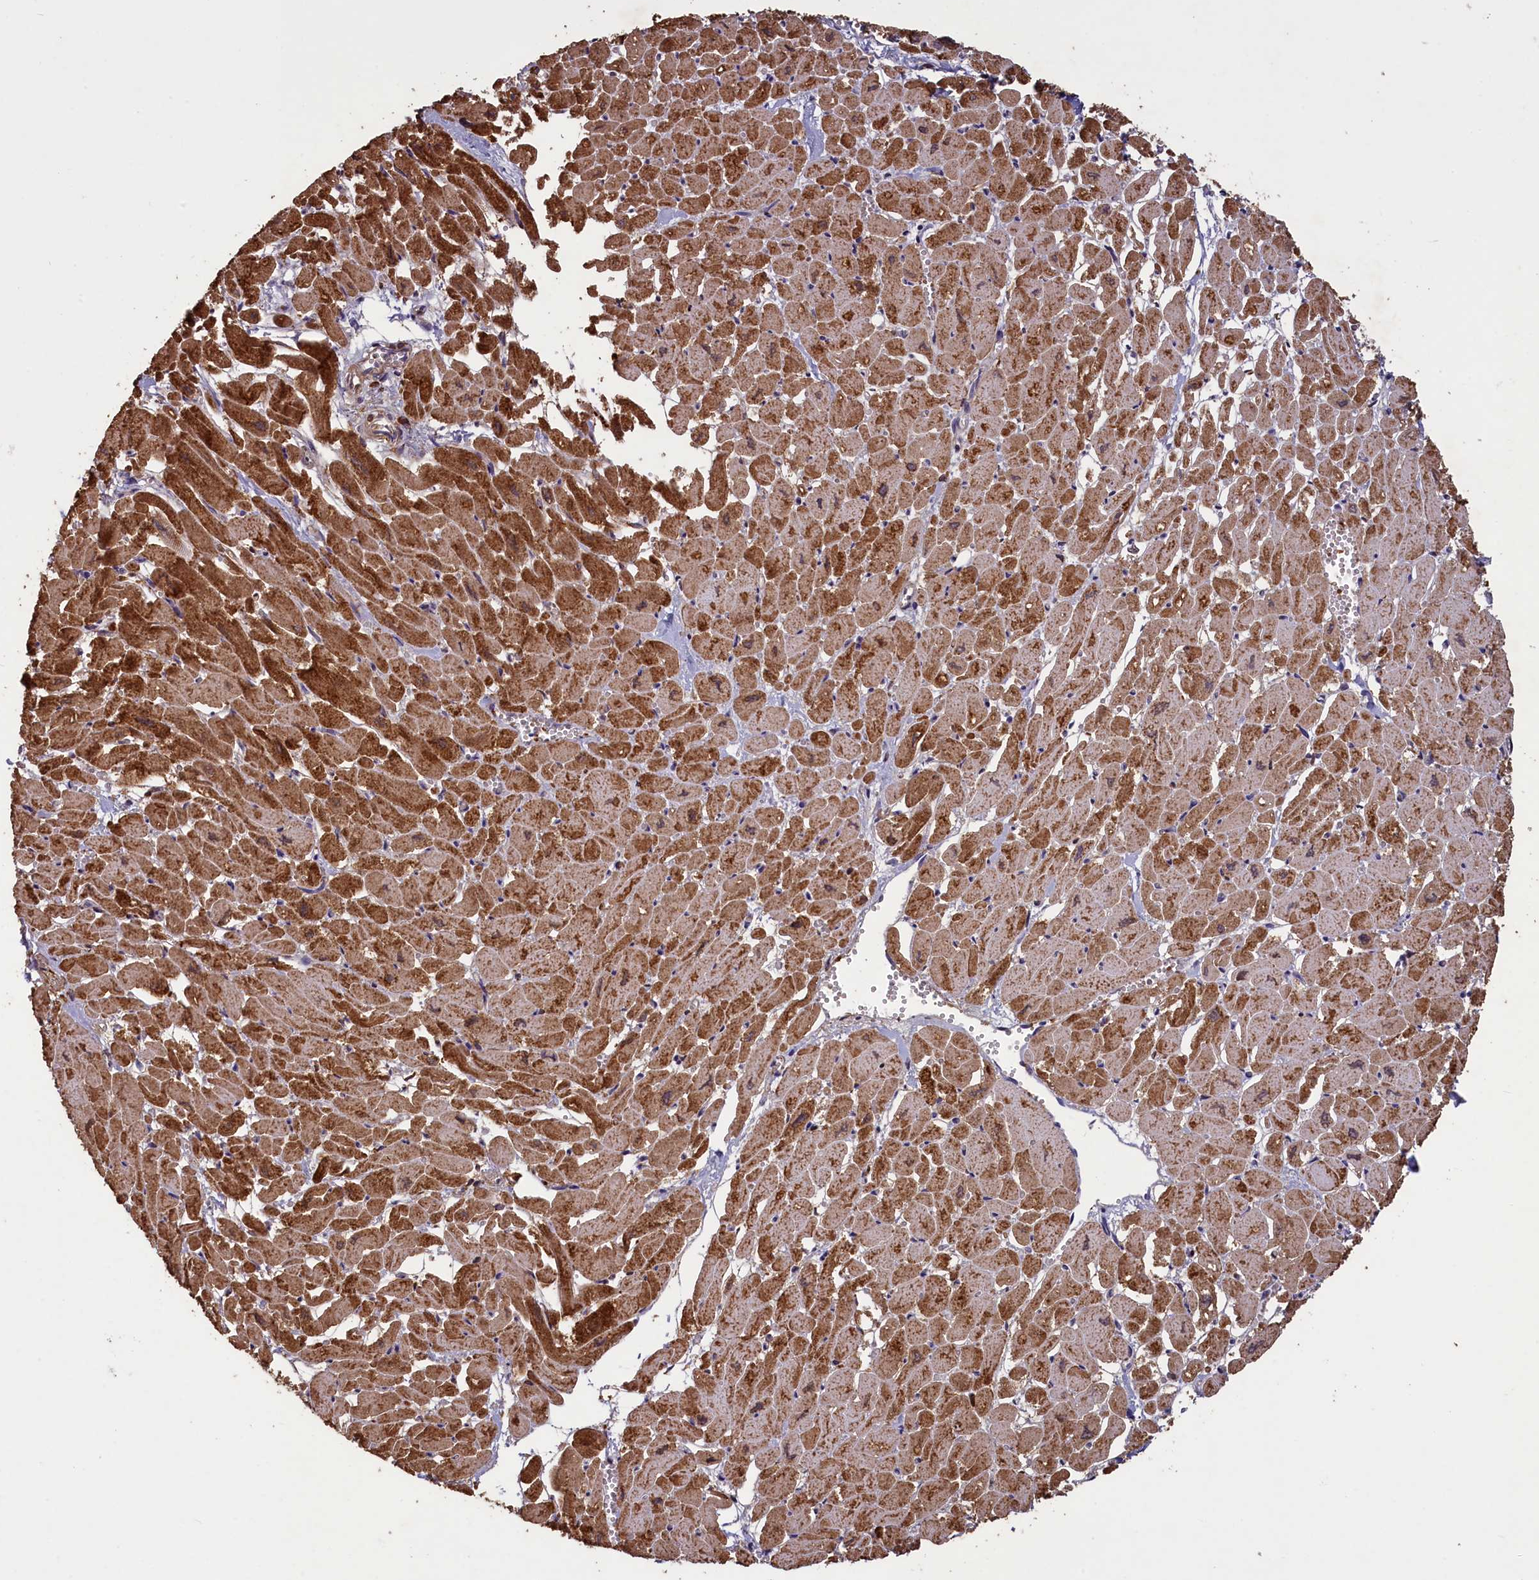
{"staining": {"intensity": "strong", "quantity": ">75%", "location": "cytoplasmic/membranous"}, "tissue": "heart muscle", "cell_type": "Cardiomyocytes", "image_type": "normal", "snomed": [{"axis": "morphology", "description": "Normal tissue, NOS"}, {"axis": "topography", "description": "Heart"}], "caption": "Protein analysis of normal heart muscle shows strong cytoplasmic/membranous positivity in approximately >75% of cardiomyocytes. Ihc stains the protein in brown and the nuclei are stained blue.", "gene": "NUBP1", "patient": {"sex": "male", "age": 54}}